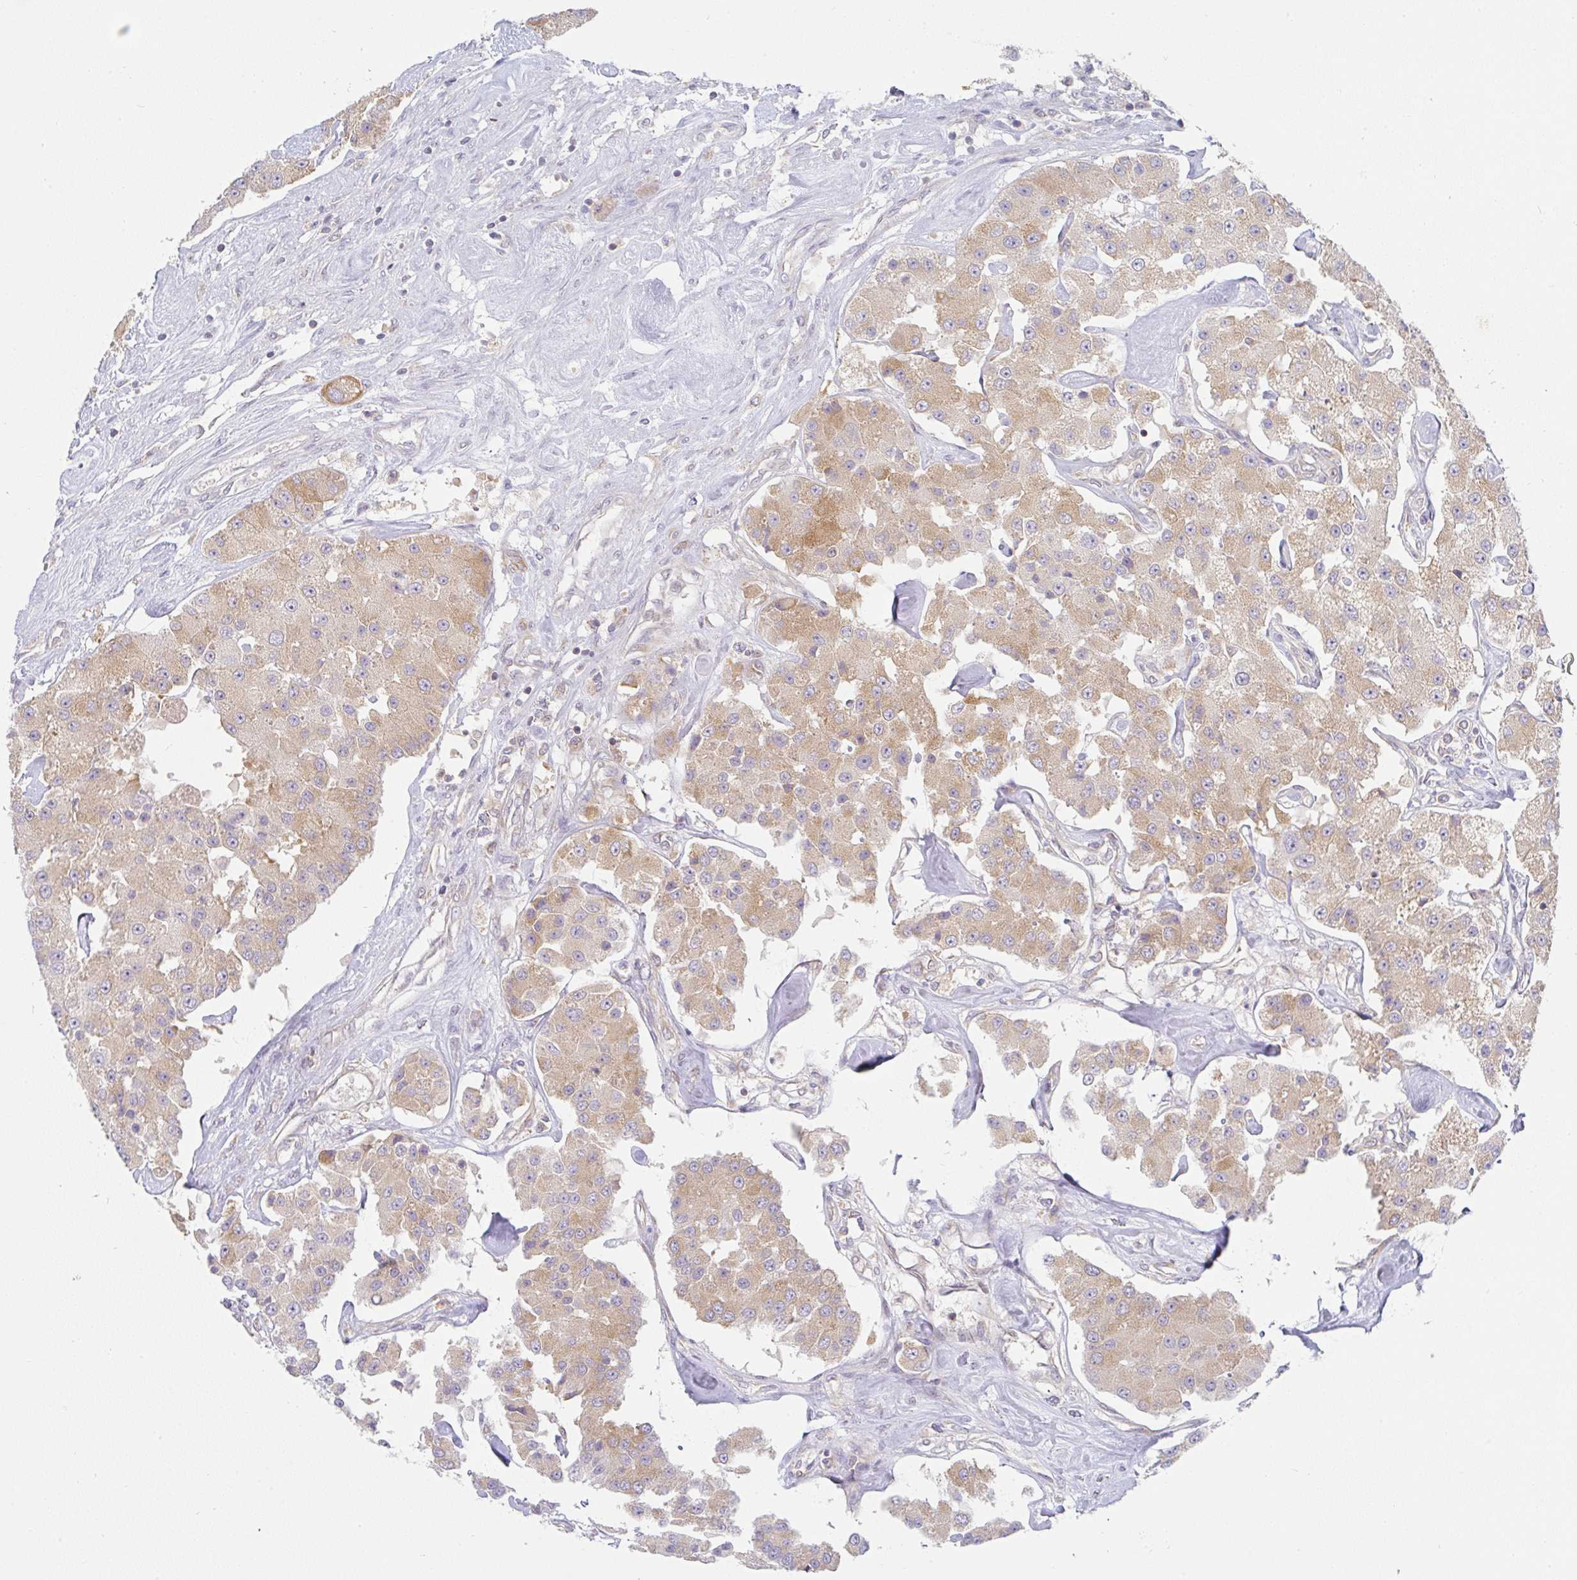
{"staining": {"intensity": "moderate", "quantity": ">75%", "location": "cytoplasmic/membranous"}, "tissue": "carcinoid", "cell_type": "Tumor cells", "image_type": "cancer", "snomed": [{"axis": "morphology", "description": "Carcinoid, malignant, NOS"}, {"axis": "topography", "description": "Pancreas"}], "caption": "Protein expression analysis of carcinoid displays moderate cytoplasmic/membranous staining in approximately >75% of tumor cells.", "gene": "DERL2", "patient": {"sex": "male", "age": 41}}